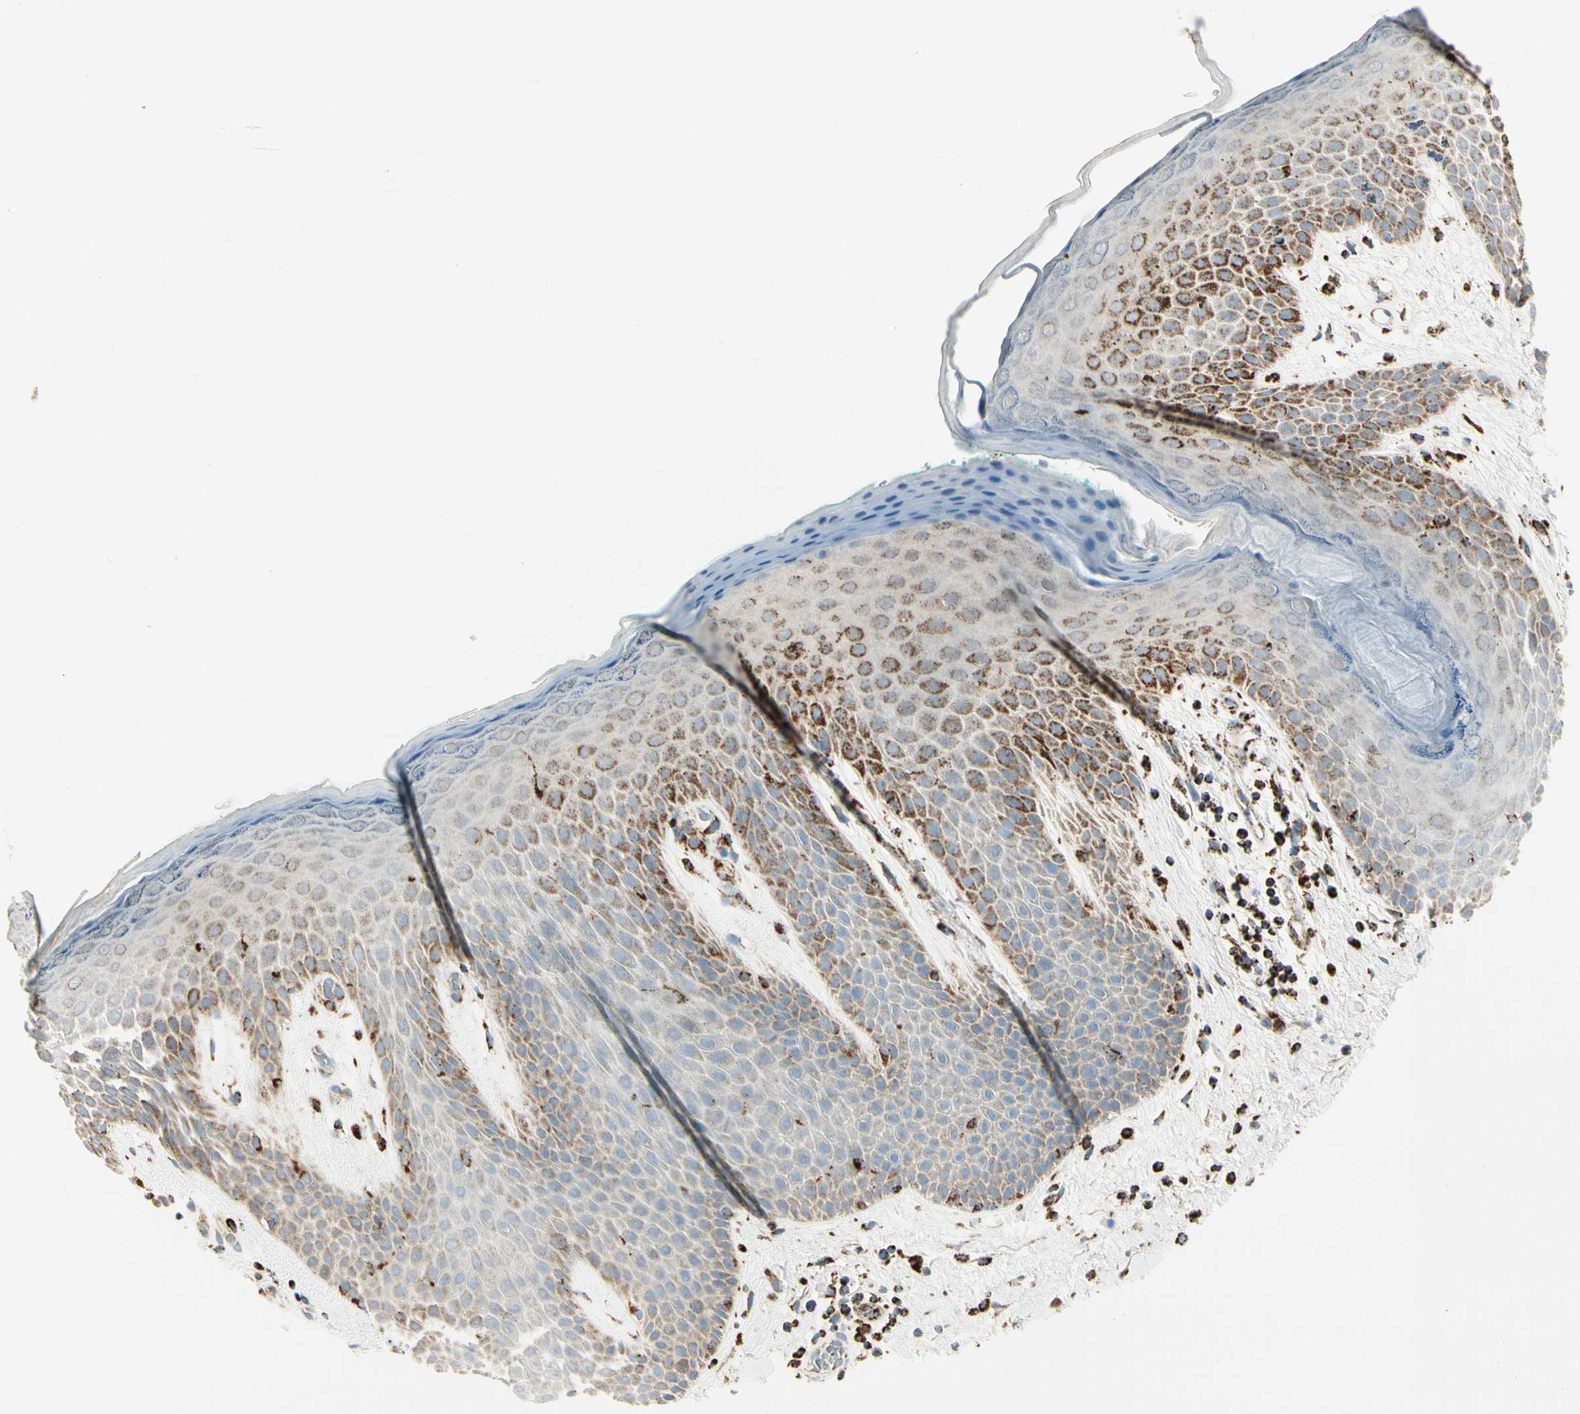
{"staining": {"intensity": "strong", "quantity": "<25%", "location": "cytoplasmic/membranous"}, "tissue": "skin", "cell_type": "Epidermal cells", "image_type": "normal", "snomed": [{"axis": "morphology", "description": "Normal tissue, NOS"}, {"axis": "topography", "description": "Anal"}], "caption": "The immunohistochemical stain shows strong cytoplasmic/membranous positivity in epidermal cells of unremarkable skin.", "gene": "ME2", "patient": {"sex": "male", "age": 74}}